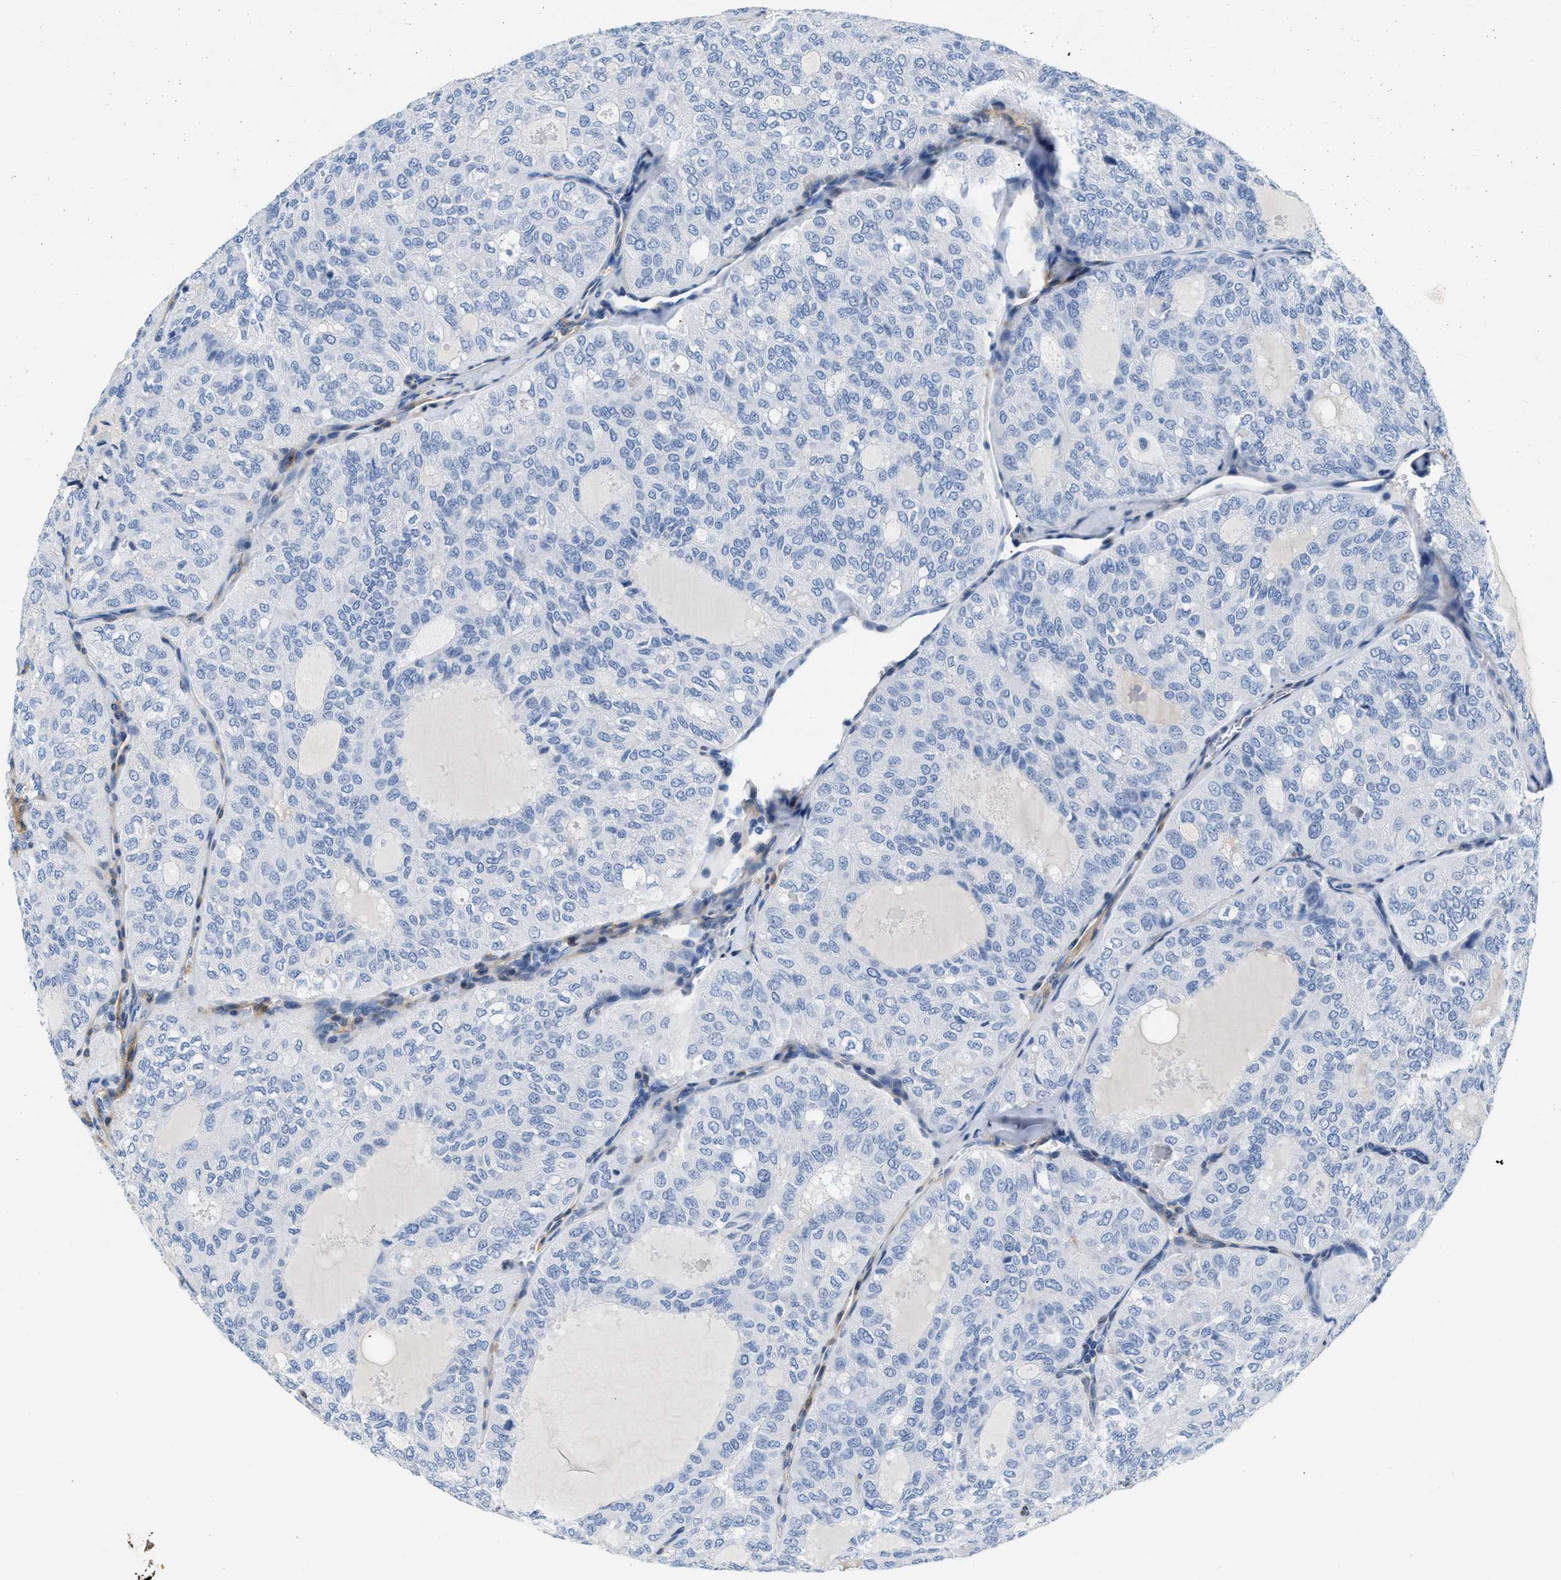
{"staining": {"intensity": "negative", "quantity": "none", "location": "none"}, "tissue": "thyroid cancer", "cell_type": "Tumor cells", "image_type": "cancer", "snomed": [{"axis": "morphology", "description": "Follicular adenoma carcinoma, NOS"}, {"axis": "topography", "description": "Thyroid gland"}], "caption": "DAB immunohistochemical staining of follicular adenoma carcinoma (thyroid) demonstrates no significant expression in tumor cells.", "gene": "PDGFRB", "patient": {"sex": "male", "age": 75}}